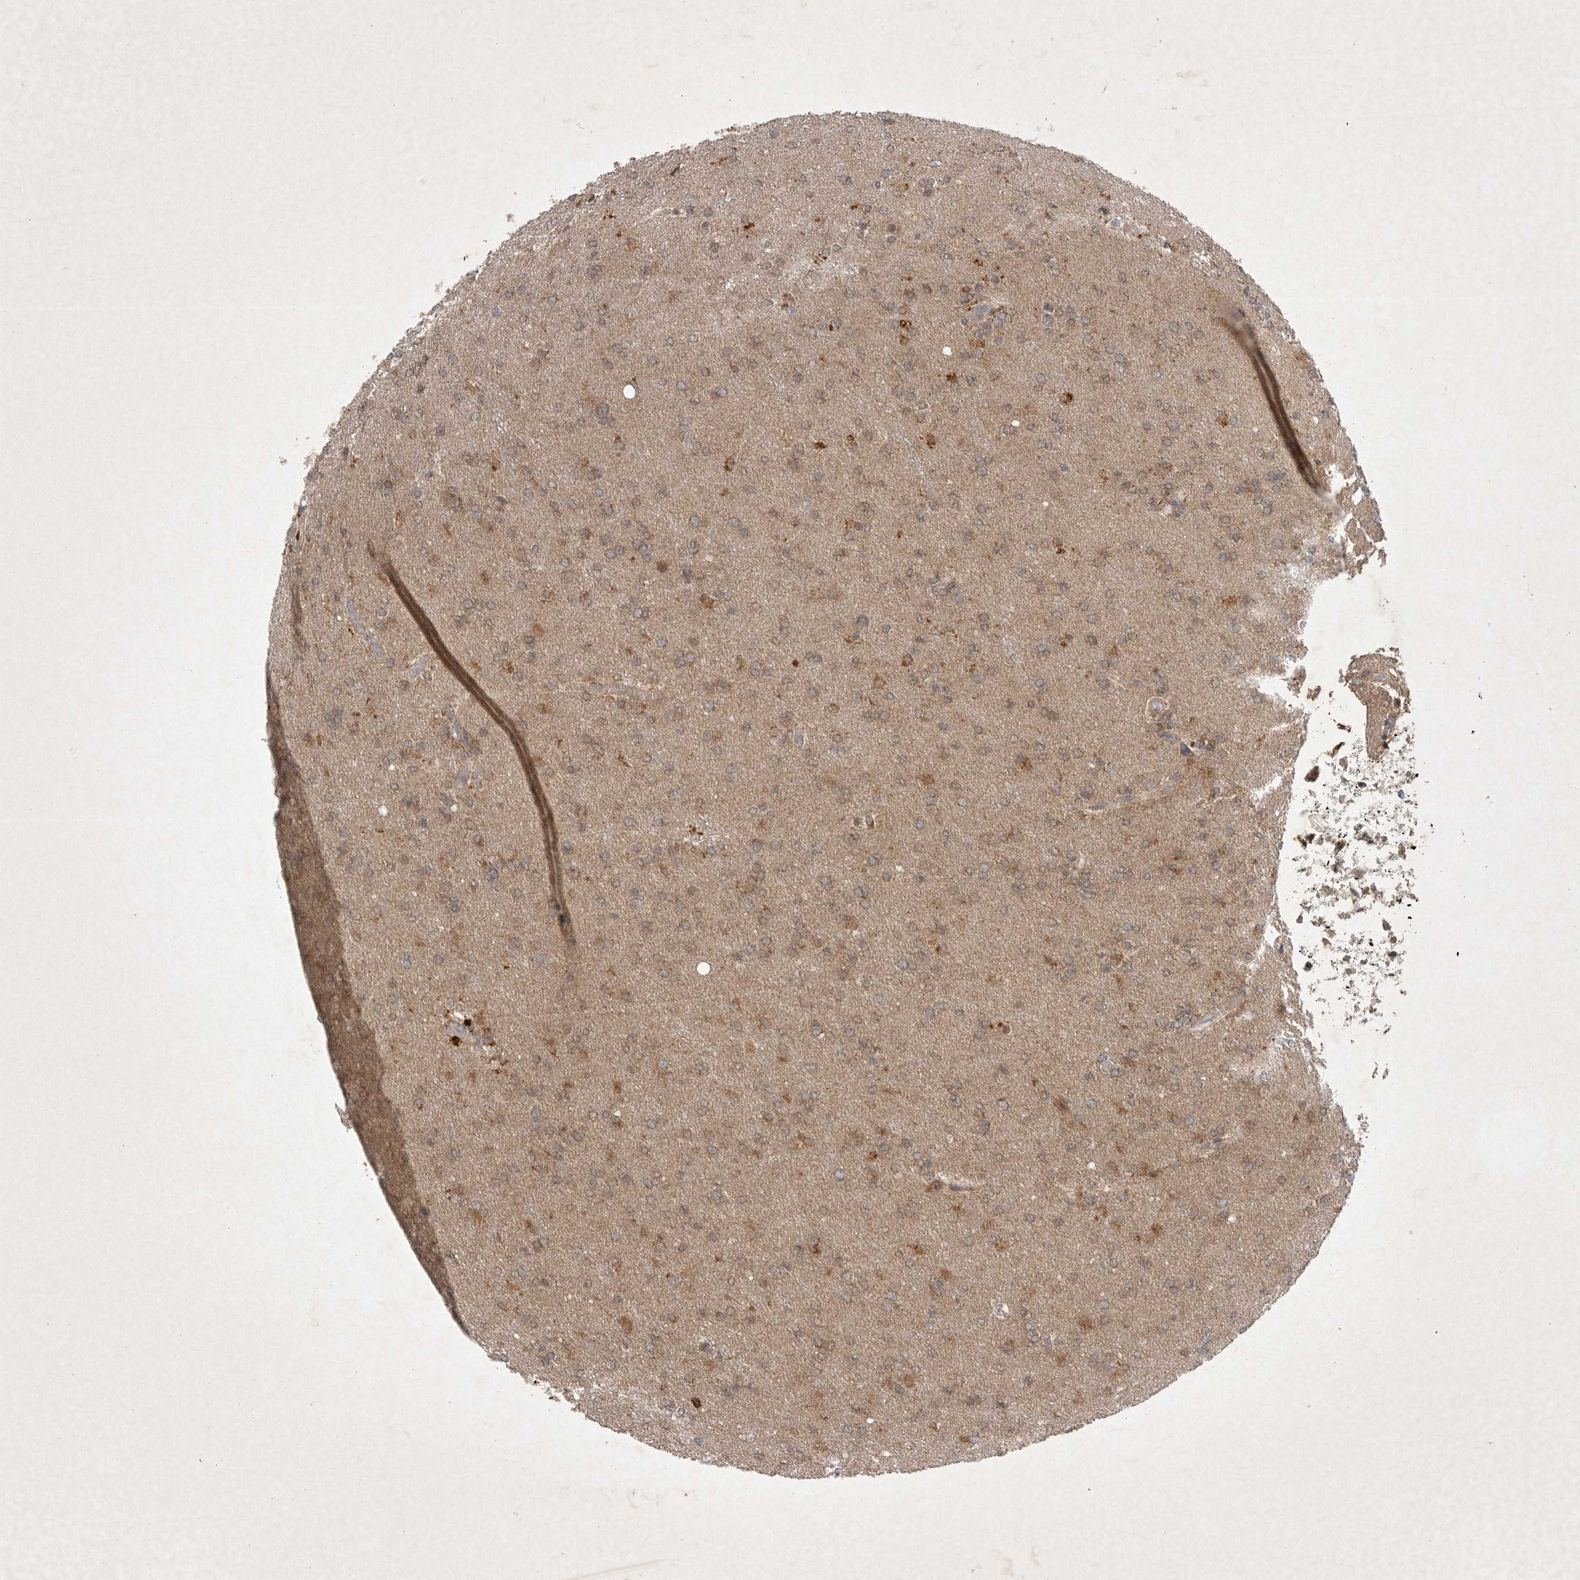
{"staining": {"intensity": "moderate", "quantity": ">75%", "location": "cytoplasmic/membranous"}, "tissue": "glioma", "cell_type": "Tumor cells", "image_type": "cancer", "snomed": [{"axis": "morphology", "description": "Glioma, malignant, High grade"}, {"axis": "topography", "description": "Cerebral cortex"}], "caption": "Immunohistochemistry (IHC) of human high-grade glioma (malignant) demonstrates medium levels of moderate cytoplasmic/membranous expression in about >75% of tumor cells. The protein of interest is stained brown, and the nuclei are stained in blue (DAB (3,3'-diaminobenzidine) IHC with brightfield microscopy, high magnification).", "gene": "DDR1", "patient": {"sex": "female", "age": 36}}